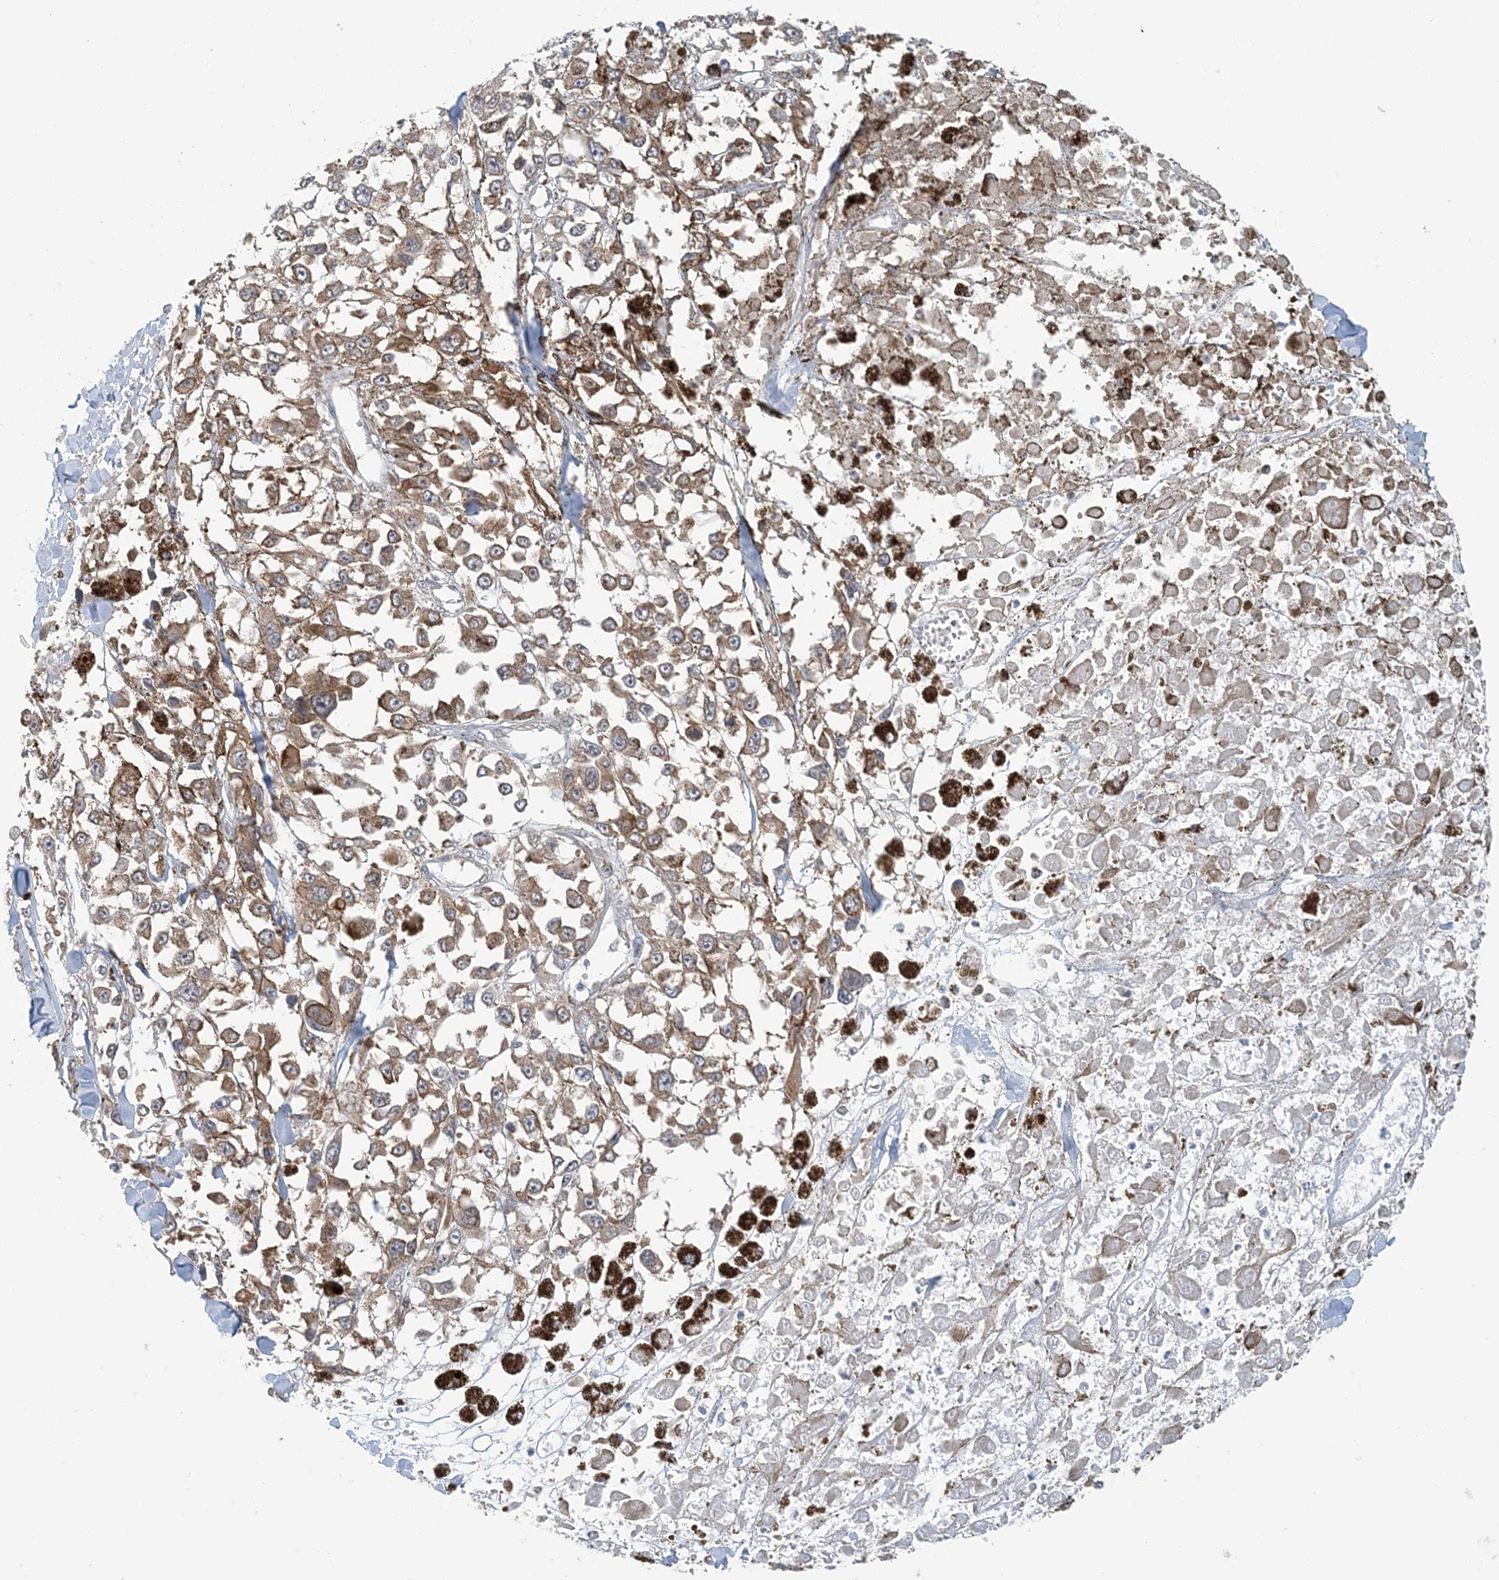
{"staining": {"intensity": "moderate", "quantity": ">75%", "location": "cytoplasmic/membranous"}, "tissue": "melanoma", "cell_type": "Tumor cells", "image_type": "cancer", "snomed": [{"axis": "morphology", "description": "Malignant melanoma, Metastatic site"}, {"axis": "topography", "description": "Lymph node"}], "caption": "Immunohistochemical staining of human malignant melanoma (metastatic site) exhibits medium levels of moderate cytoplasmic/membranous protein staining in approximately >75% of tumor cells.", "gene": "ATP13A2", "patient": {"sex": "male", "age": 59}}